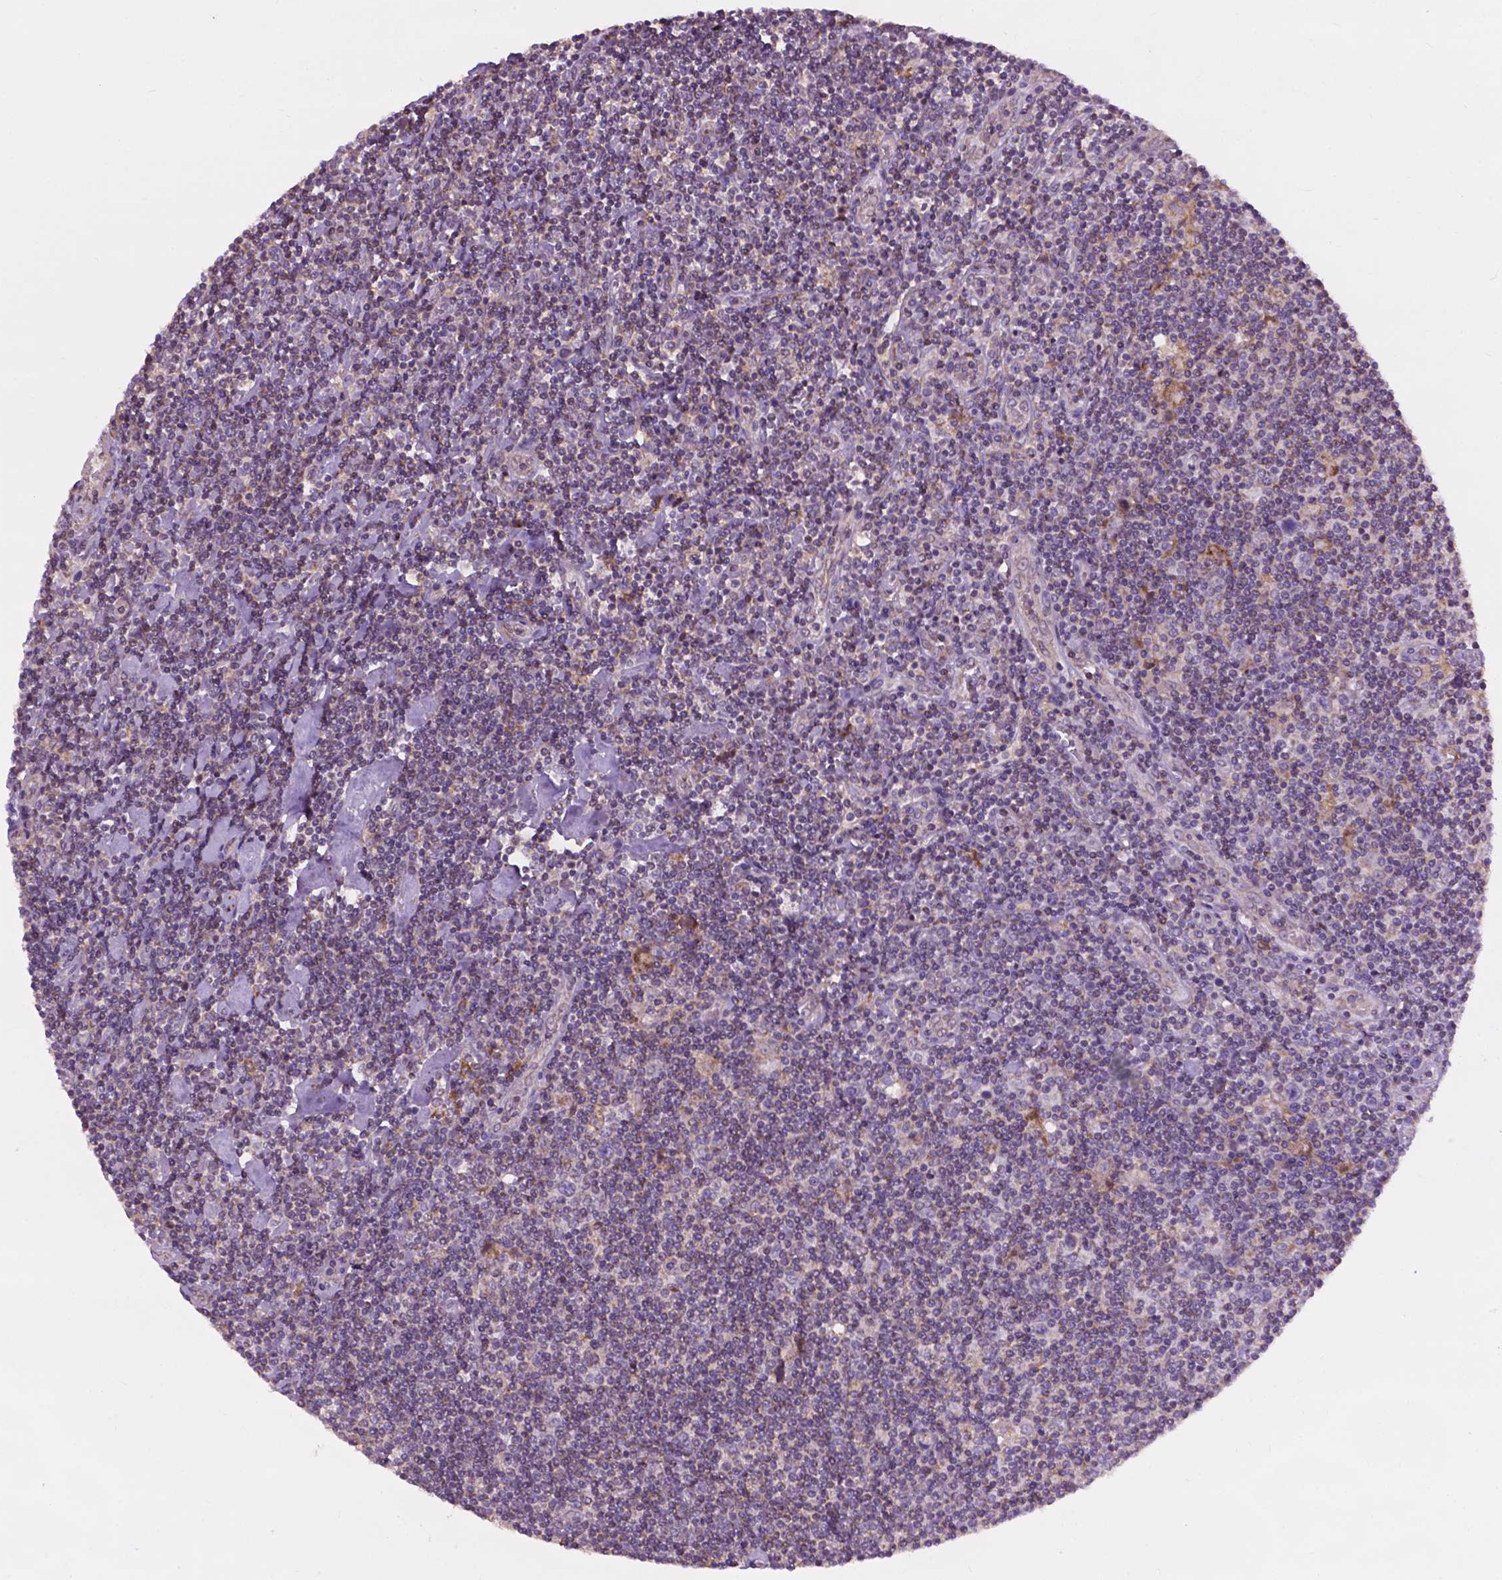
{"staining": {"intensity": "negative", "quantity": "none", "location": "none"}, "tissue": "lymphoma", "cell_type": "Tumor cells", "image_type": "cancer", "snomed": [{"axis": "morphology", "description": "Hodgkin's disease, NOS"}, {"axis": "topography", "description": "Lymph node"}], "caption": "Immunohistochemistry (IHC) histopathology image of human Hodgkin's disease stained for a protein (brown), which demonstrates no staining in tumor cells.", "gene": "SPNS2", "patient": {"sex": "male", "age": 40}}